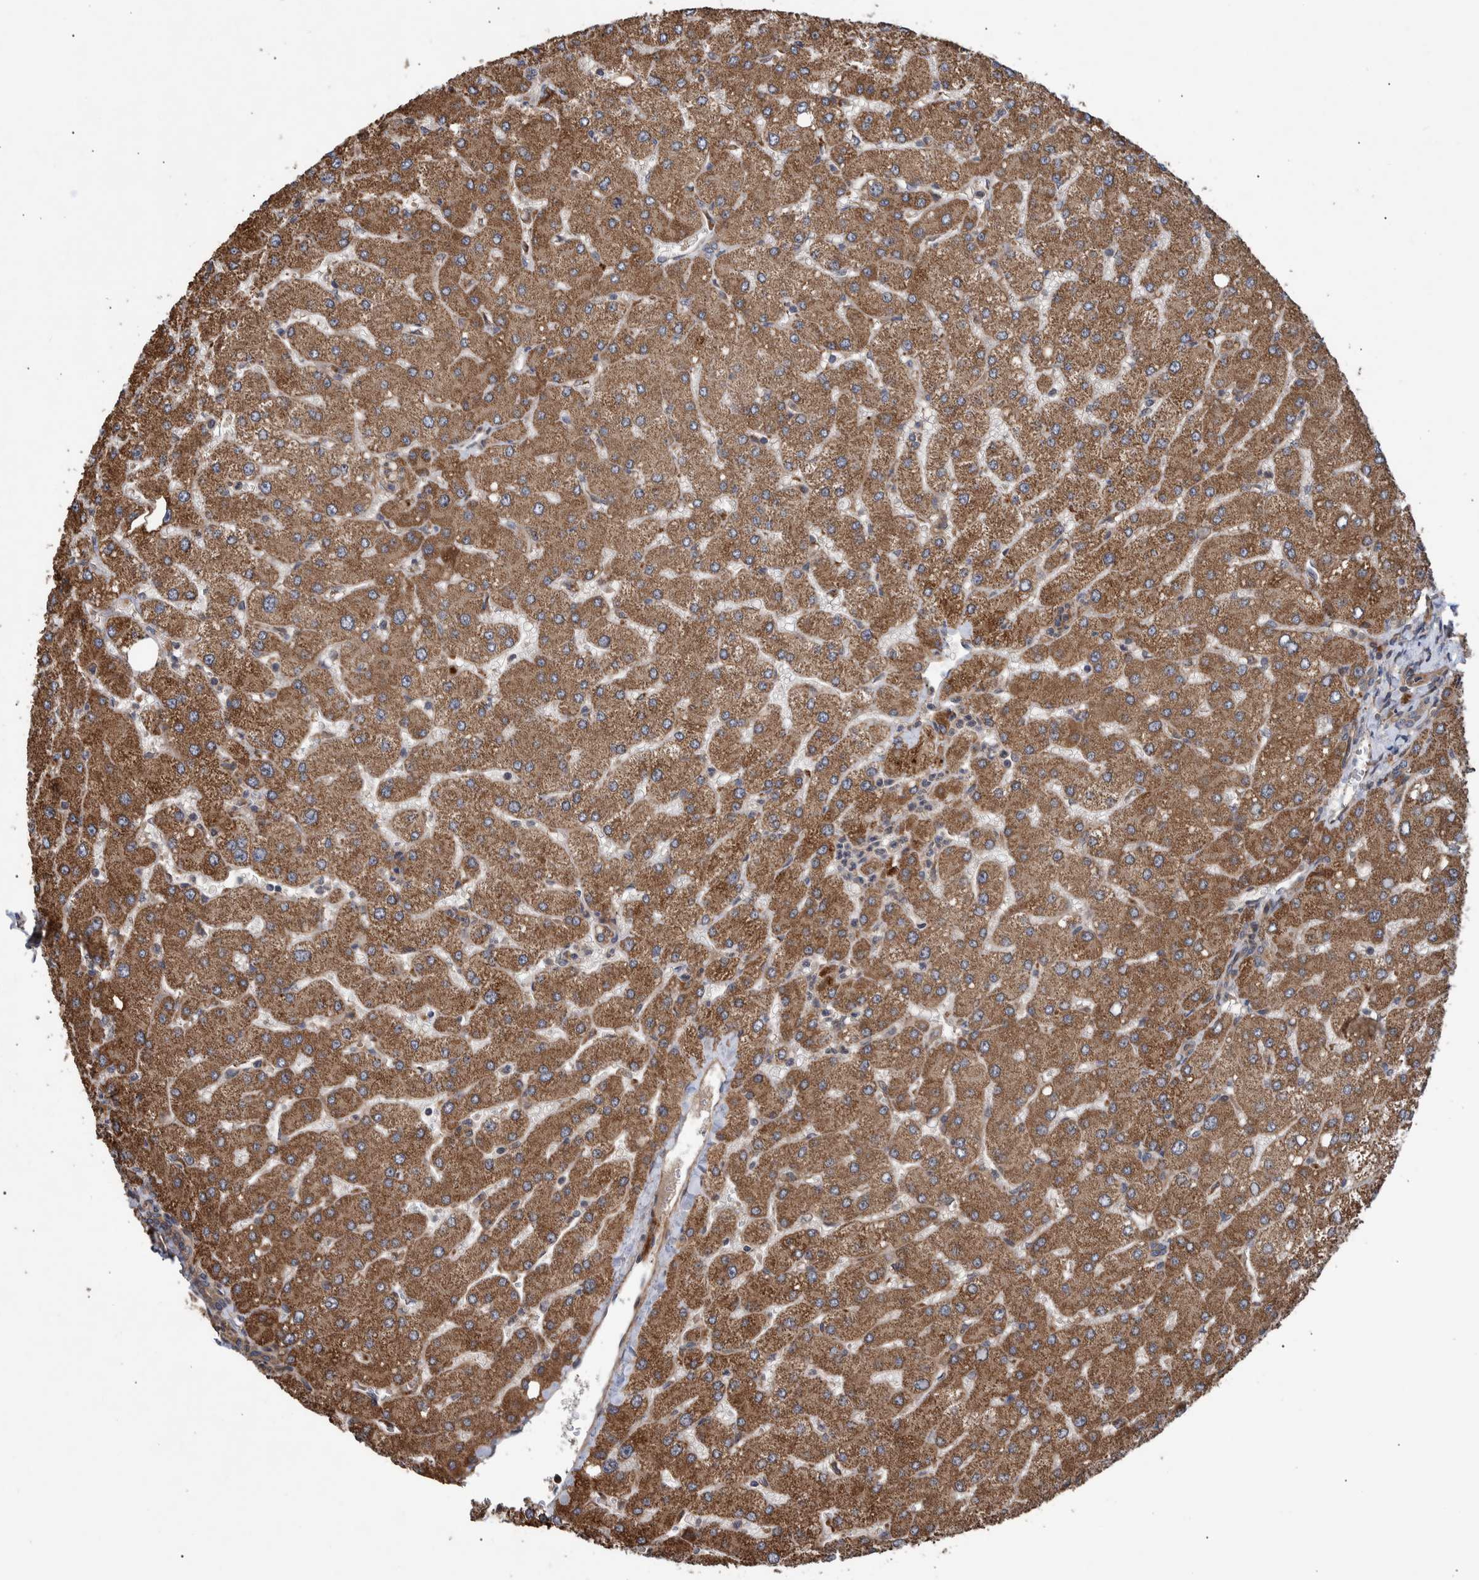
{"staining": {"intensity": "weak", "quantity": ">75%", "location": "cytoplasmic/membranous"}, "tissue": "liver", "cell_type": "Cholangiocytes", "image_type": "normal", "snomed": [{"axis": "morphology", "description": "Normal tissue, NOS"}, {"axis": "topography", "description": "Liver"}], "caption": "Liver stained for a protein exhibits weak cytoplasmic/membranous positivity in cholangiocytes. The staining is performed using DAB (3,3'-diaminobenzidine) brown chromogen to label protein expression. The nuclei are counter-stained blue using hematoxylin.", "gene": "B3GNTL1", "patient": {"sex": "male", "age": 55}}